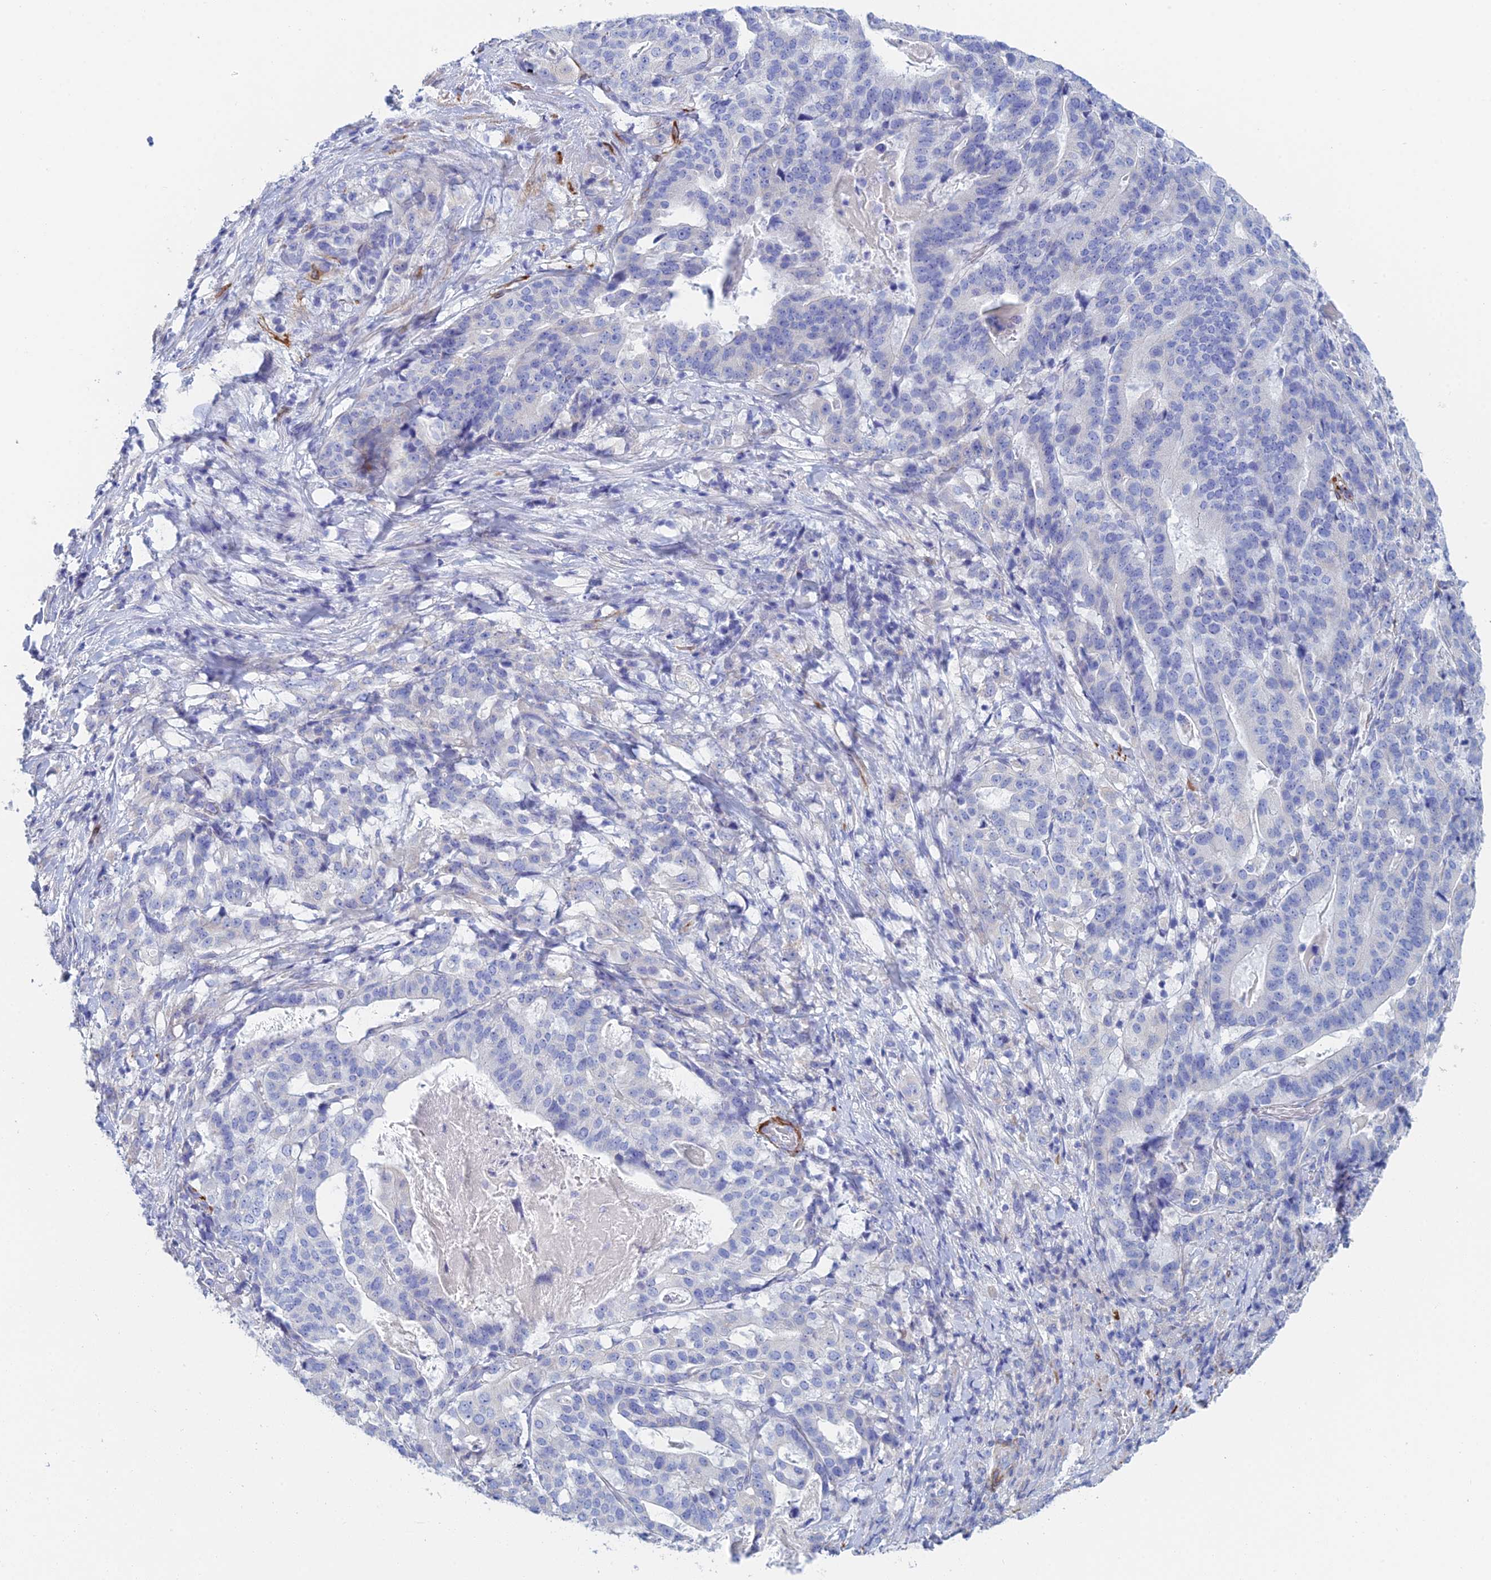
{"staining": {"intensity": "negative", "quantity": "none", "location": "none"}, "tissue": "stomach cancer", "cell_type": "Tumor cells", "image_type": "cancer", "snomed": [{"axis": "morphology", "description": "Adenocarcinoma, NOS"}, {"axis": "topography", "description": "Stomach"}], "caption": "There is no significant staining in tumor cells of stomach cancer. (Brightfield microscopy of DAB IHC at high magnification).", "gene": "PCDHA8", "patient": {"sex": "male", "age": 48}}